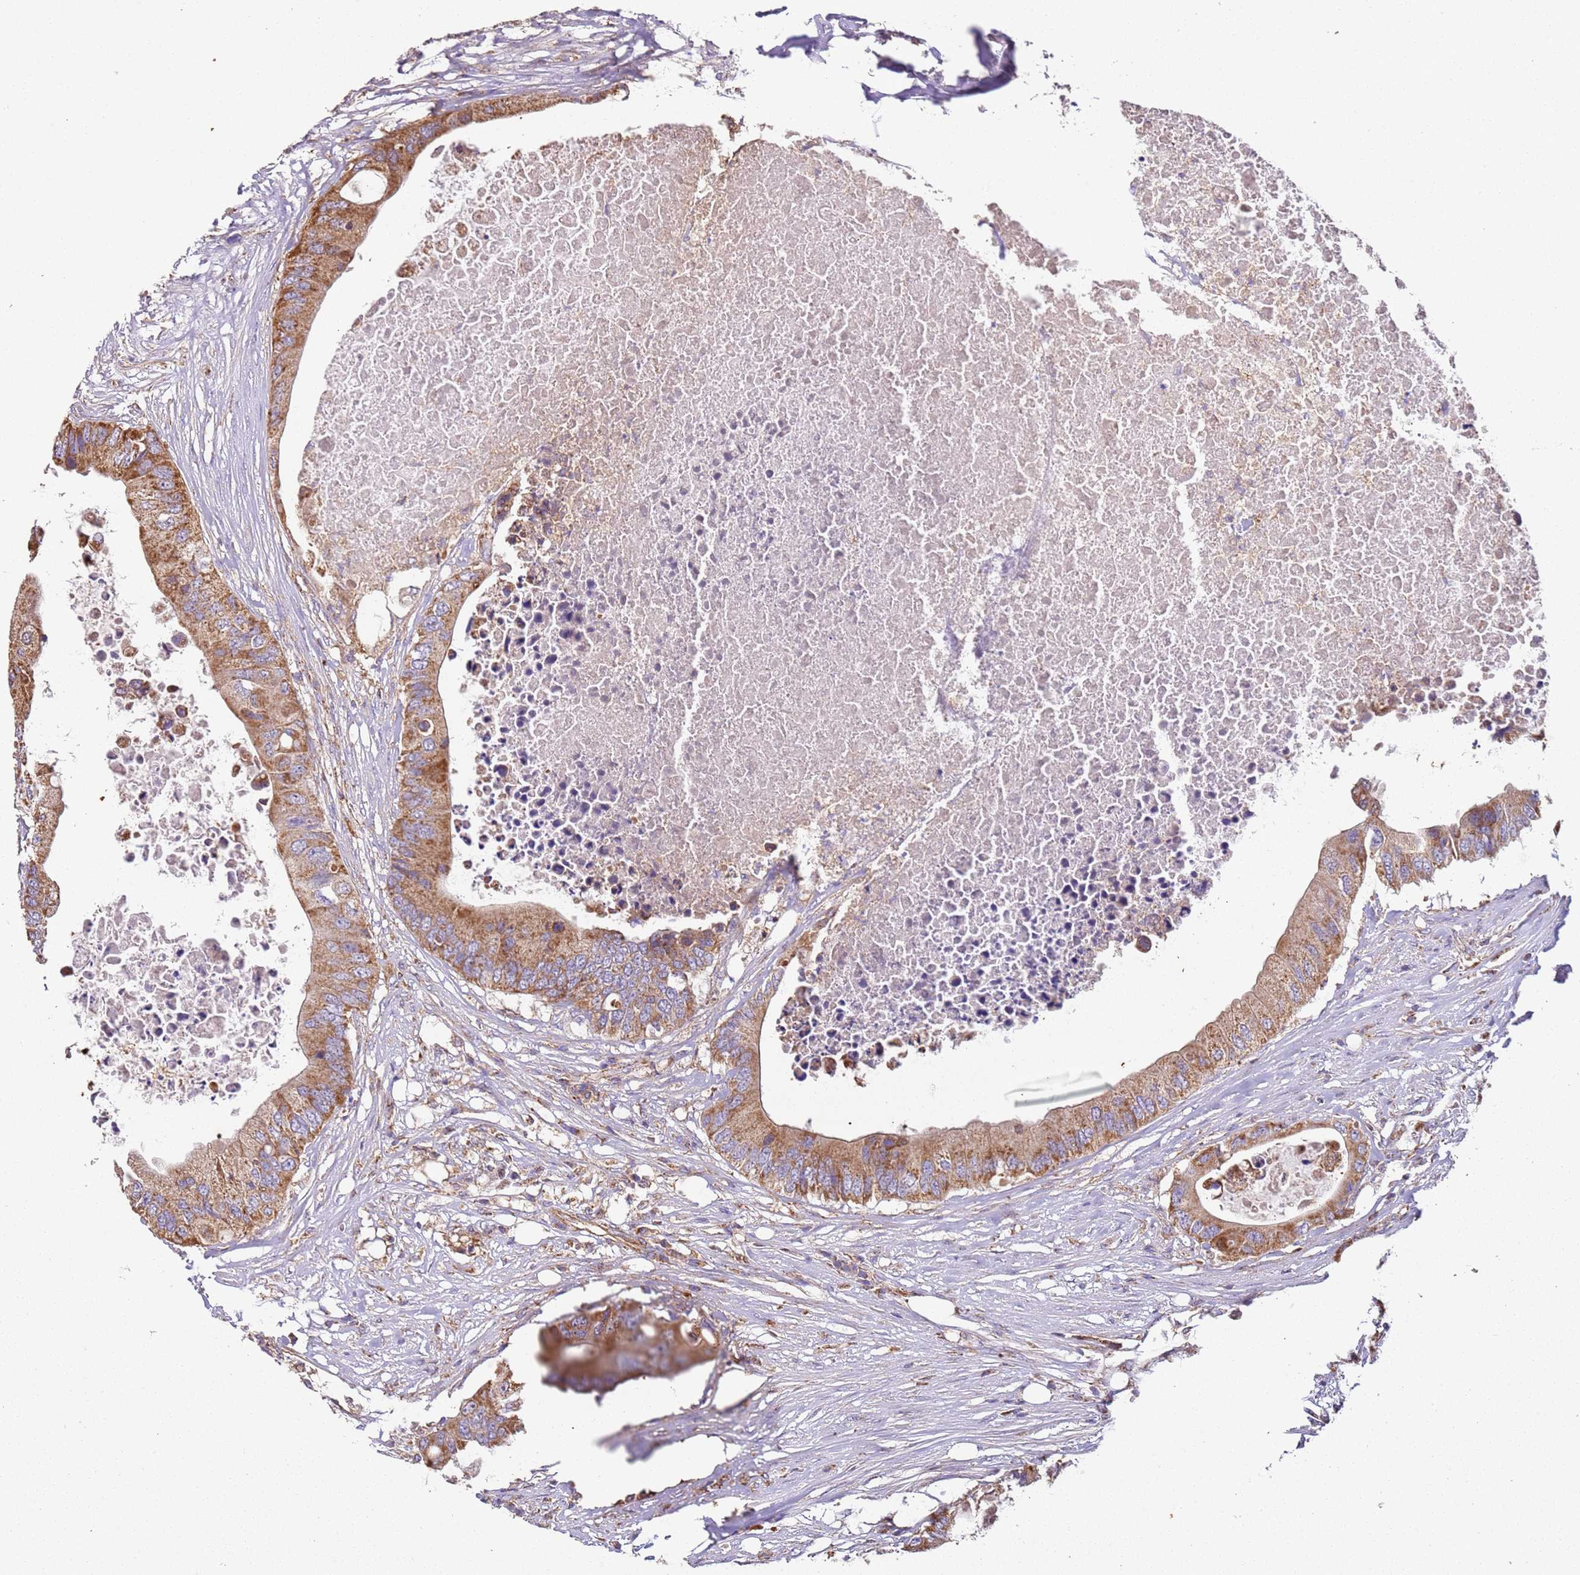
{"staining": {"intensity": "moderate", "quantity": ">75%", "location": "cytoplasmic/membranous"}, "tissue": "colorectal cancer", "cell_type": "Tumor cells", "image_type": "cancer", "snomed": [{"axis": "morphology", "description": "Adenocarcinoma, NOS"}, {"axis": "topography", "description": "Colon"}], "caption": "Immunohistochemical staining of colorectal adenocarcinoma demonstrates medium levels of moderate cytoplasmic/membranous staining in about >75% of tumor cells.", "gene": "RMND5A", "patient": {"sex": "male", "age": 71}}